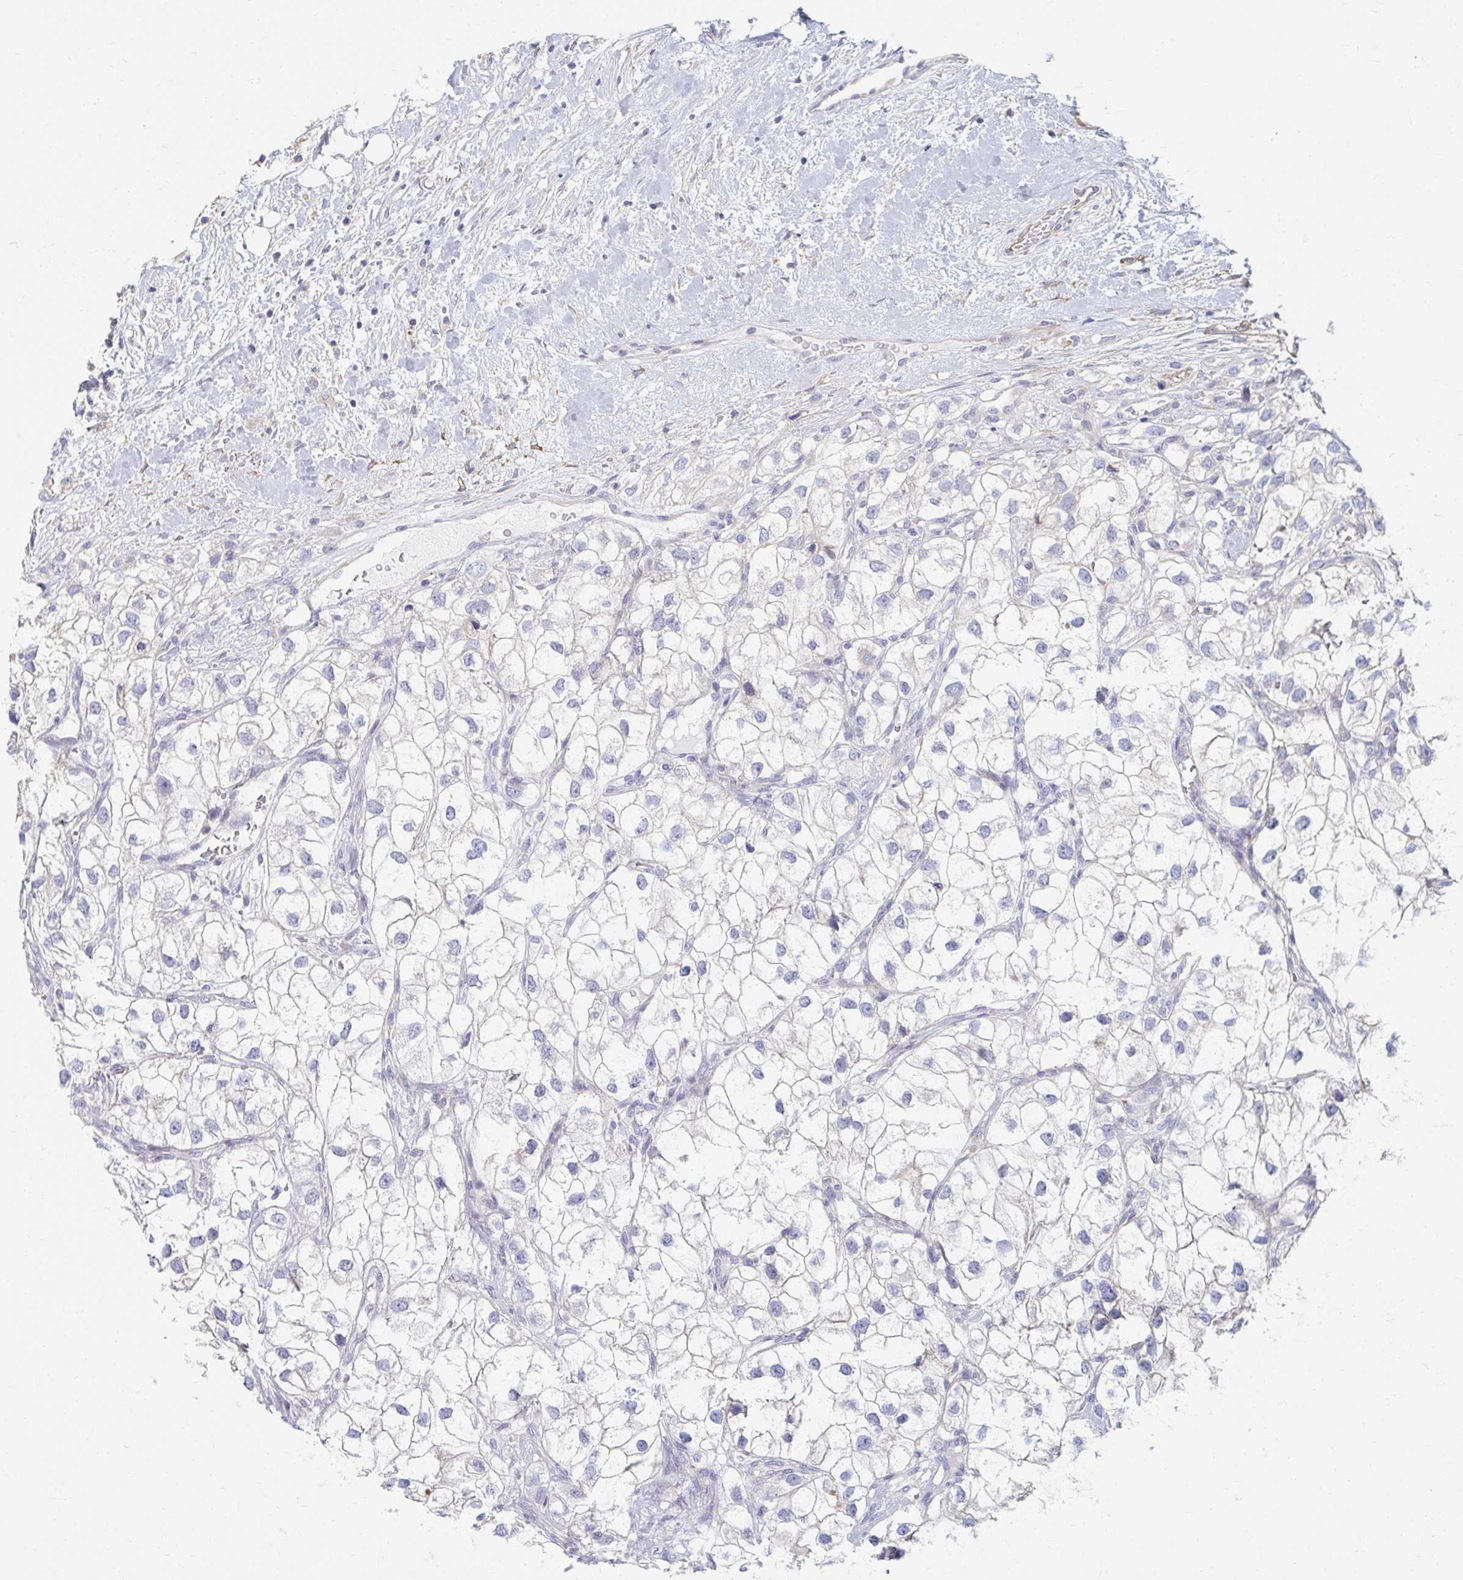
{"staining": {"intensity": "negative", "quantity": "none", "location": "none"}, "tissue": "renal cancer", "cell_type": "Tumor cells", "image_type": "cancer", "snomed": [{"axis": "morphology", "description": "Adenocarcinoma, NOS"}, {"axis": "topography", "description": "Kidney"}], "caption": "Protein analysis of adenocarcinoma (renal) reveals no significant staining in tumor cells. (DAB immunohistochemistry (IHC) with hematoxylin counter stain).", "gene": "MYLK2", "patient": {"sex": "male", "age": 59}}